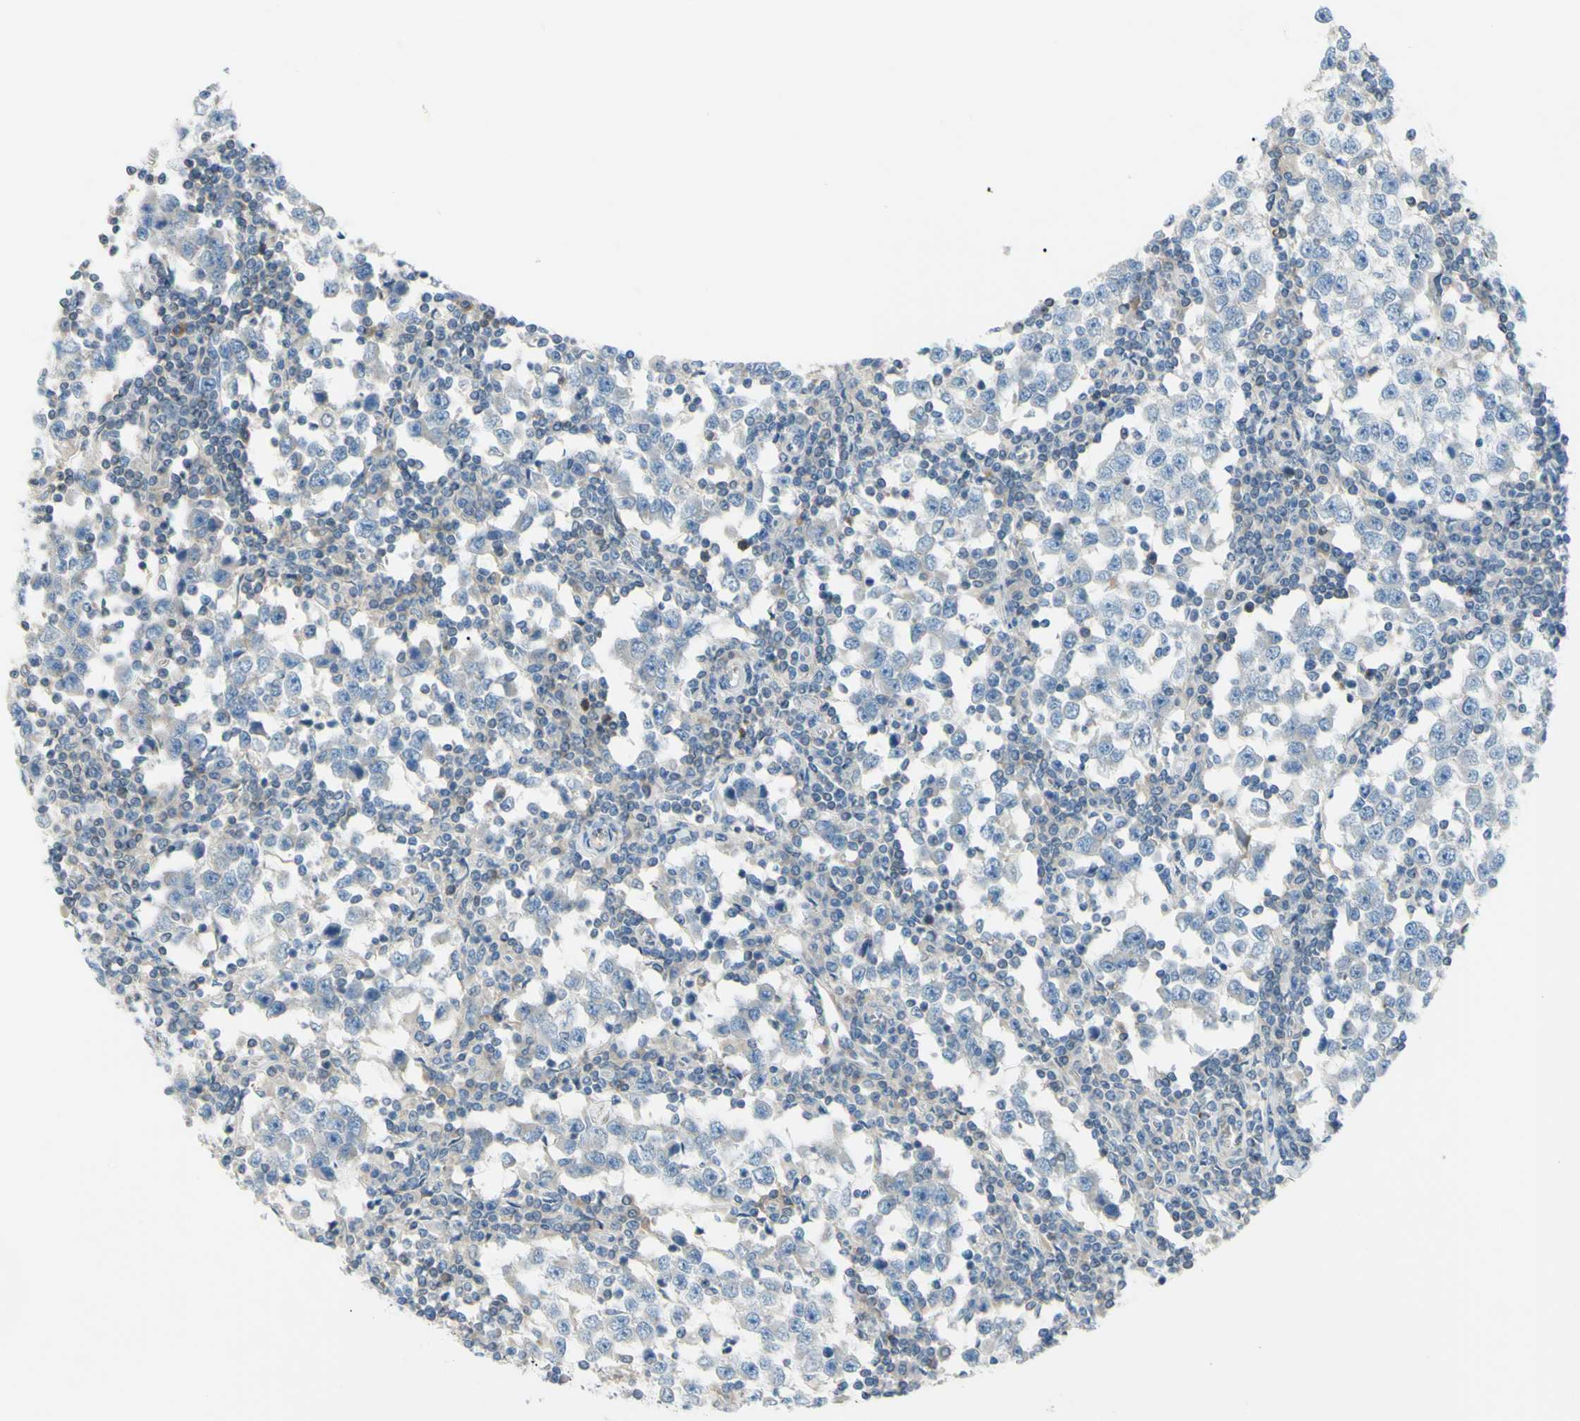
{"staining": {"intensity": "negative", "quantity": "none", "location": "none"}, "tissue": "testis cancer", "cell_type": "Tumor cells", "image_type": "cancer", "snomed": [{"axis": "morphology", "description": "Seminoma, NOS"}, {"axis": "topography", "description": "Testis"}], "caption": "Protein analysis of testis cancer (seminoma) reveals no significant expression in tumor cells.", "gene": "PRRG2", "patient": {"sex": "male", "age": 65}}